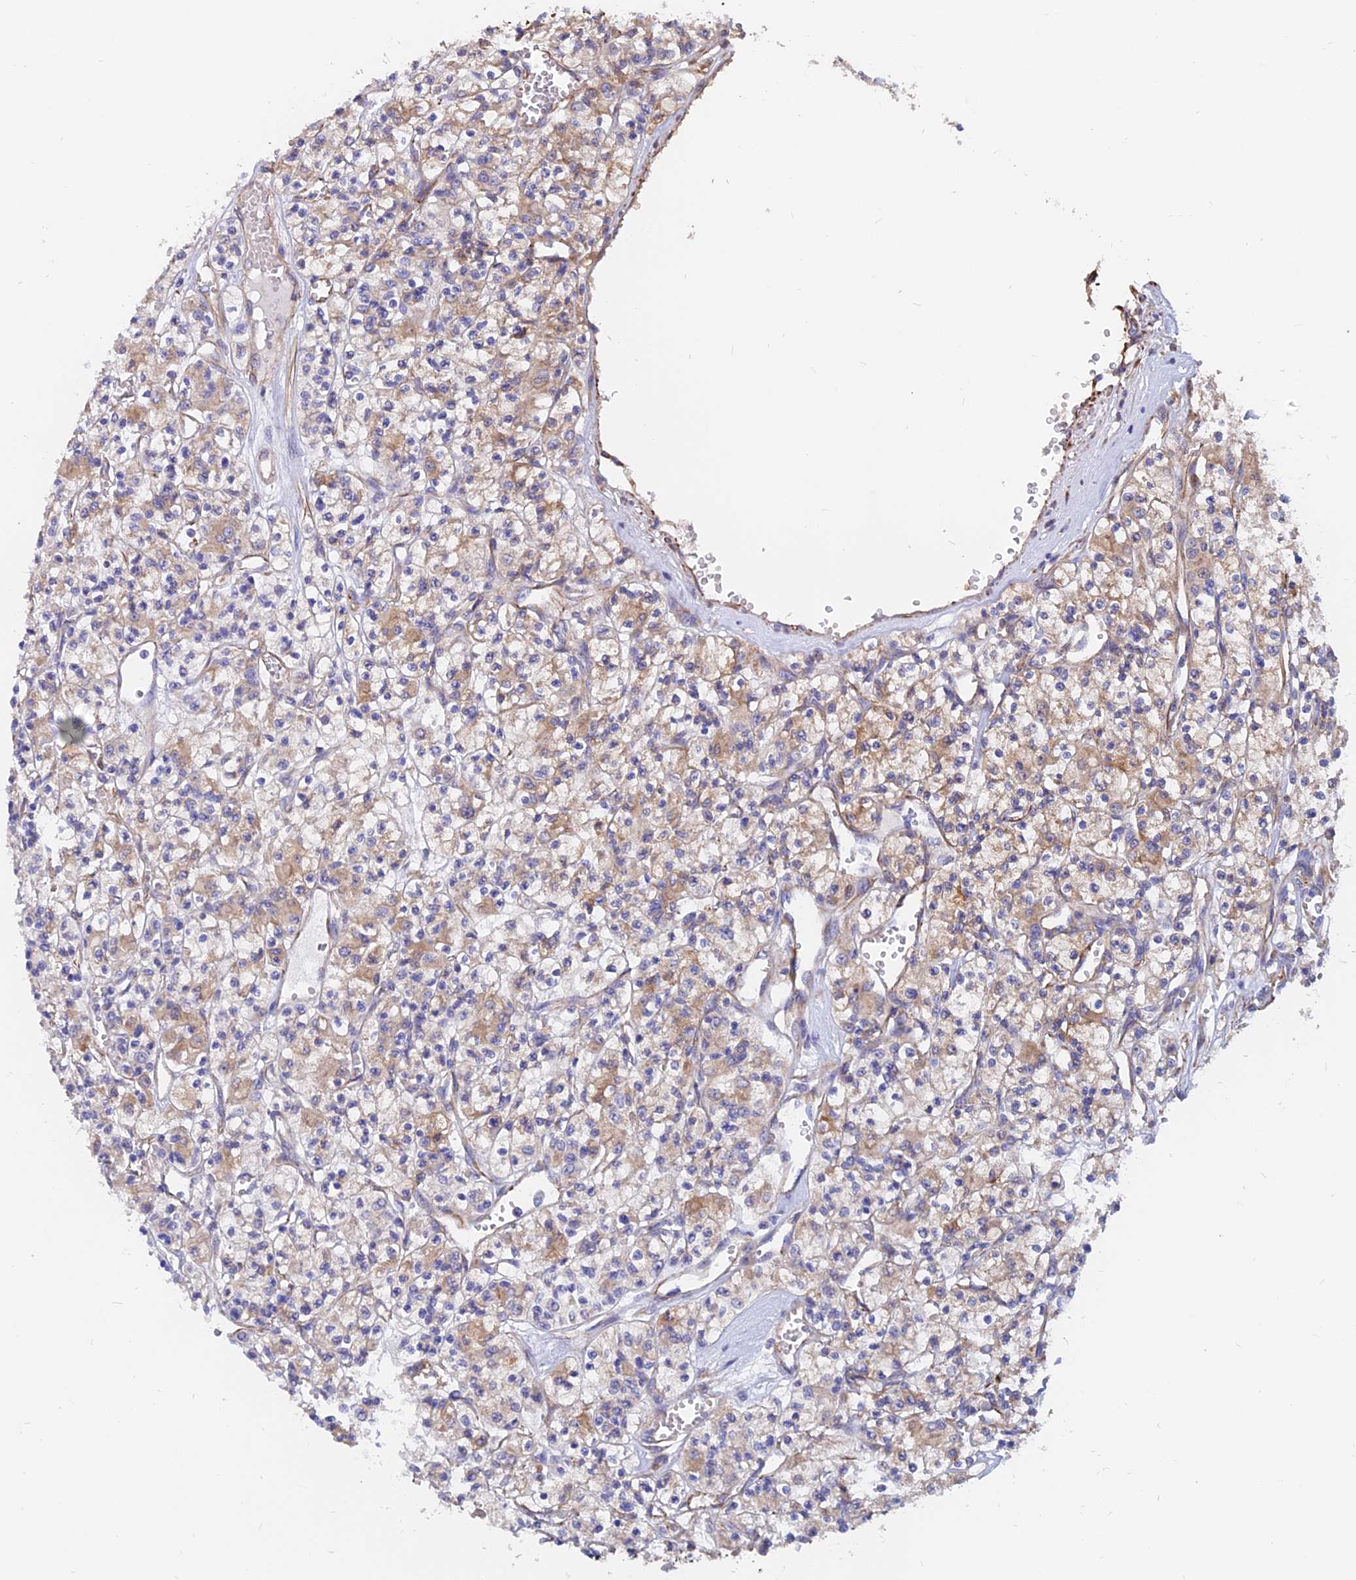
{"staining": {"intensity": "moderate", "quantity": "25%-75%", "location": "cytoplasmic/membranous"}, "tissue": "renal cancer", "cell_type": "Tumor cells", "image_type": "cancer", "snomed": [{"axis": "morphology", "description": "Adenocarcinoma, NOS"}, {"axis": "topography", "description": "Kidney"}], "caption": "The micrograph exhibits staining of renal cancer (adenocarcinoma), revealing moderate cytoplasmic/membranous protein positivity (brown color) within tumor cells.", "gene": "CDK18", "patient": {"sex": "female", "age": 59}}